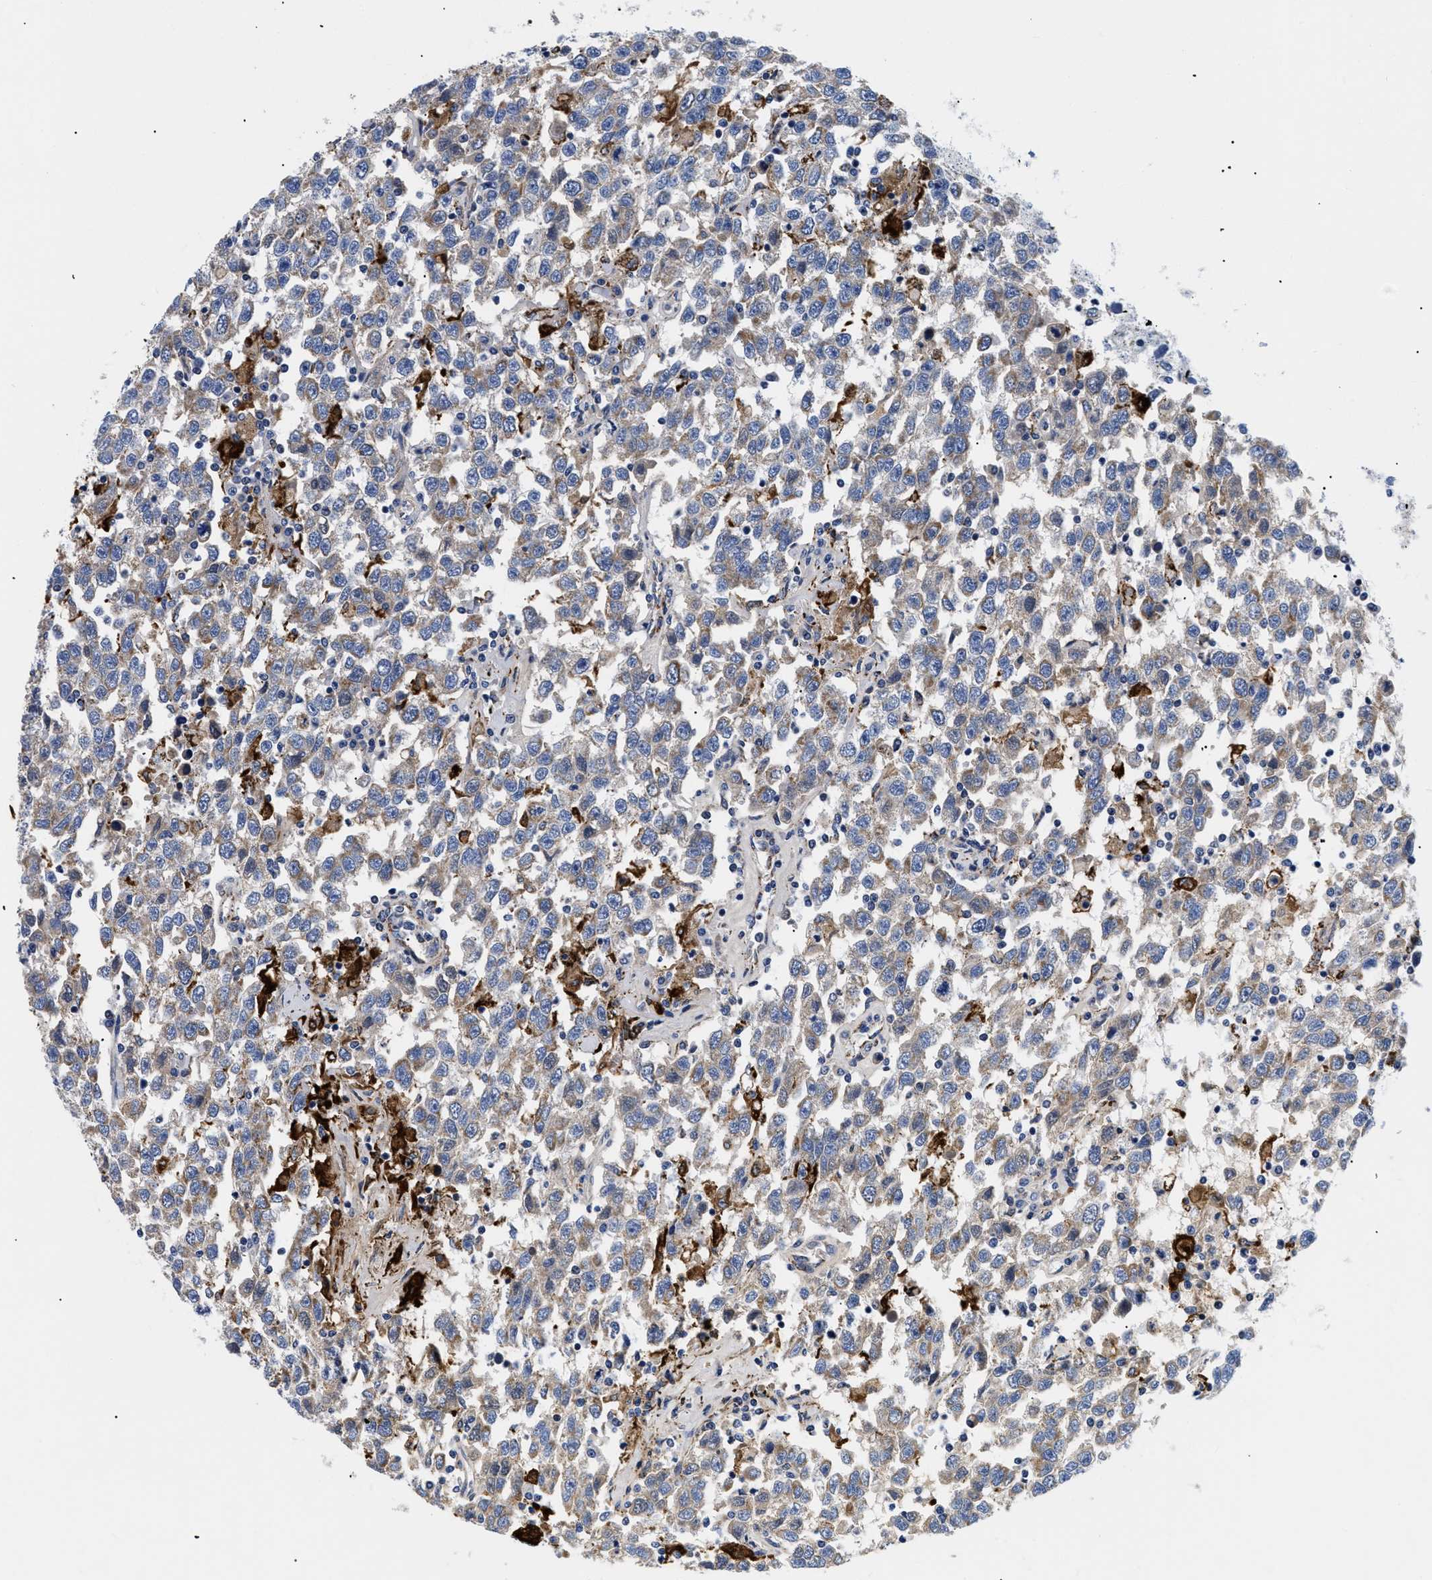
{"staining": {"intensity": "weak", "quantity": ">75%", "location": "cytoplasmic/membranous"}, "tissue": "testis cancer", "cell_type": "Tumor cells", "image_type": "cancer", "snomed": [{"axis": "morphology", "description": "Seminoma, NOS"}, {"axis": "topography", "description": "Testis"}], "caption": "Human testis seminoma stained with a protein marker demonstrates weak staining in tumor cells.", "gene": "GPR149", "patient": {"sex": "male", "age": 41}}